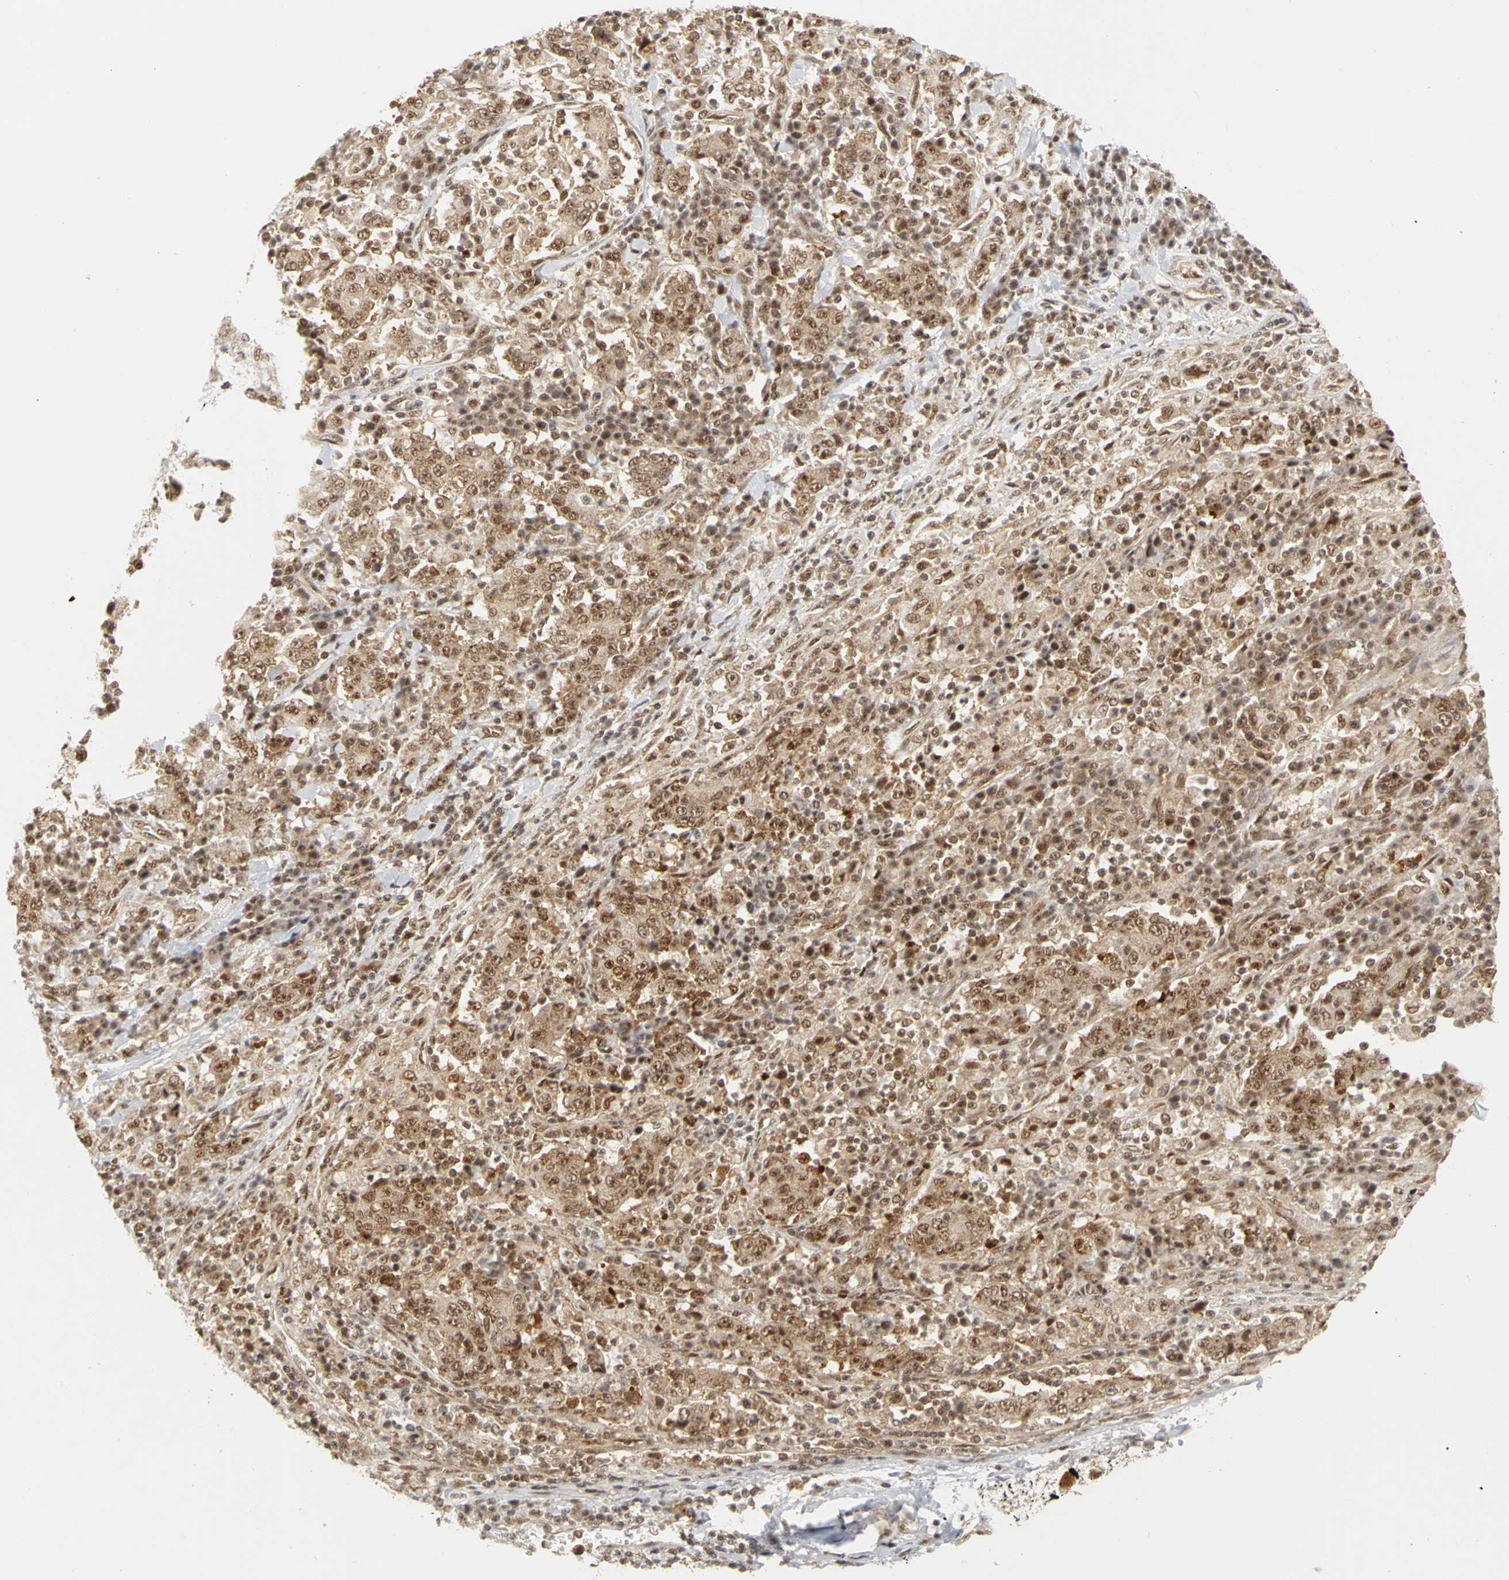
{"staining": {"intensity": "moderate", "quantity": ">75%", "location": "cytoplasmic/membranous,nuclear"}, "tissue": "stomach cancer", "cell_type": "Tumor cells", "image_type": "cancer", "snomed": [{"axis": "morphology", "description": "Normal tissue, NOS"}, {"axis": "morphology", "description": "Adenocarcinoma, NOS"}, {"axis": "topography", "description": "Stomach, upper"}, {"axis": "topography", "description": "Stomach"}], "caption": "Protein positivity by IHC displays moderate cytoplasmic/membranous and nuclear staining in approximately >75% of tumor cells in stomach adenocarcinoma. Immunohistochemistry stains the protein in brown and the nuclei are stained blue.", "gene": "CSNK2B", "patient": {"sex": "male", "age": 59}}